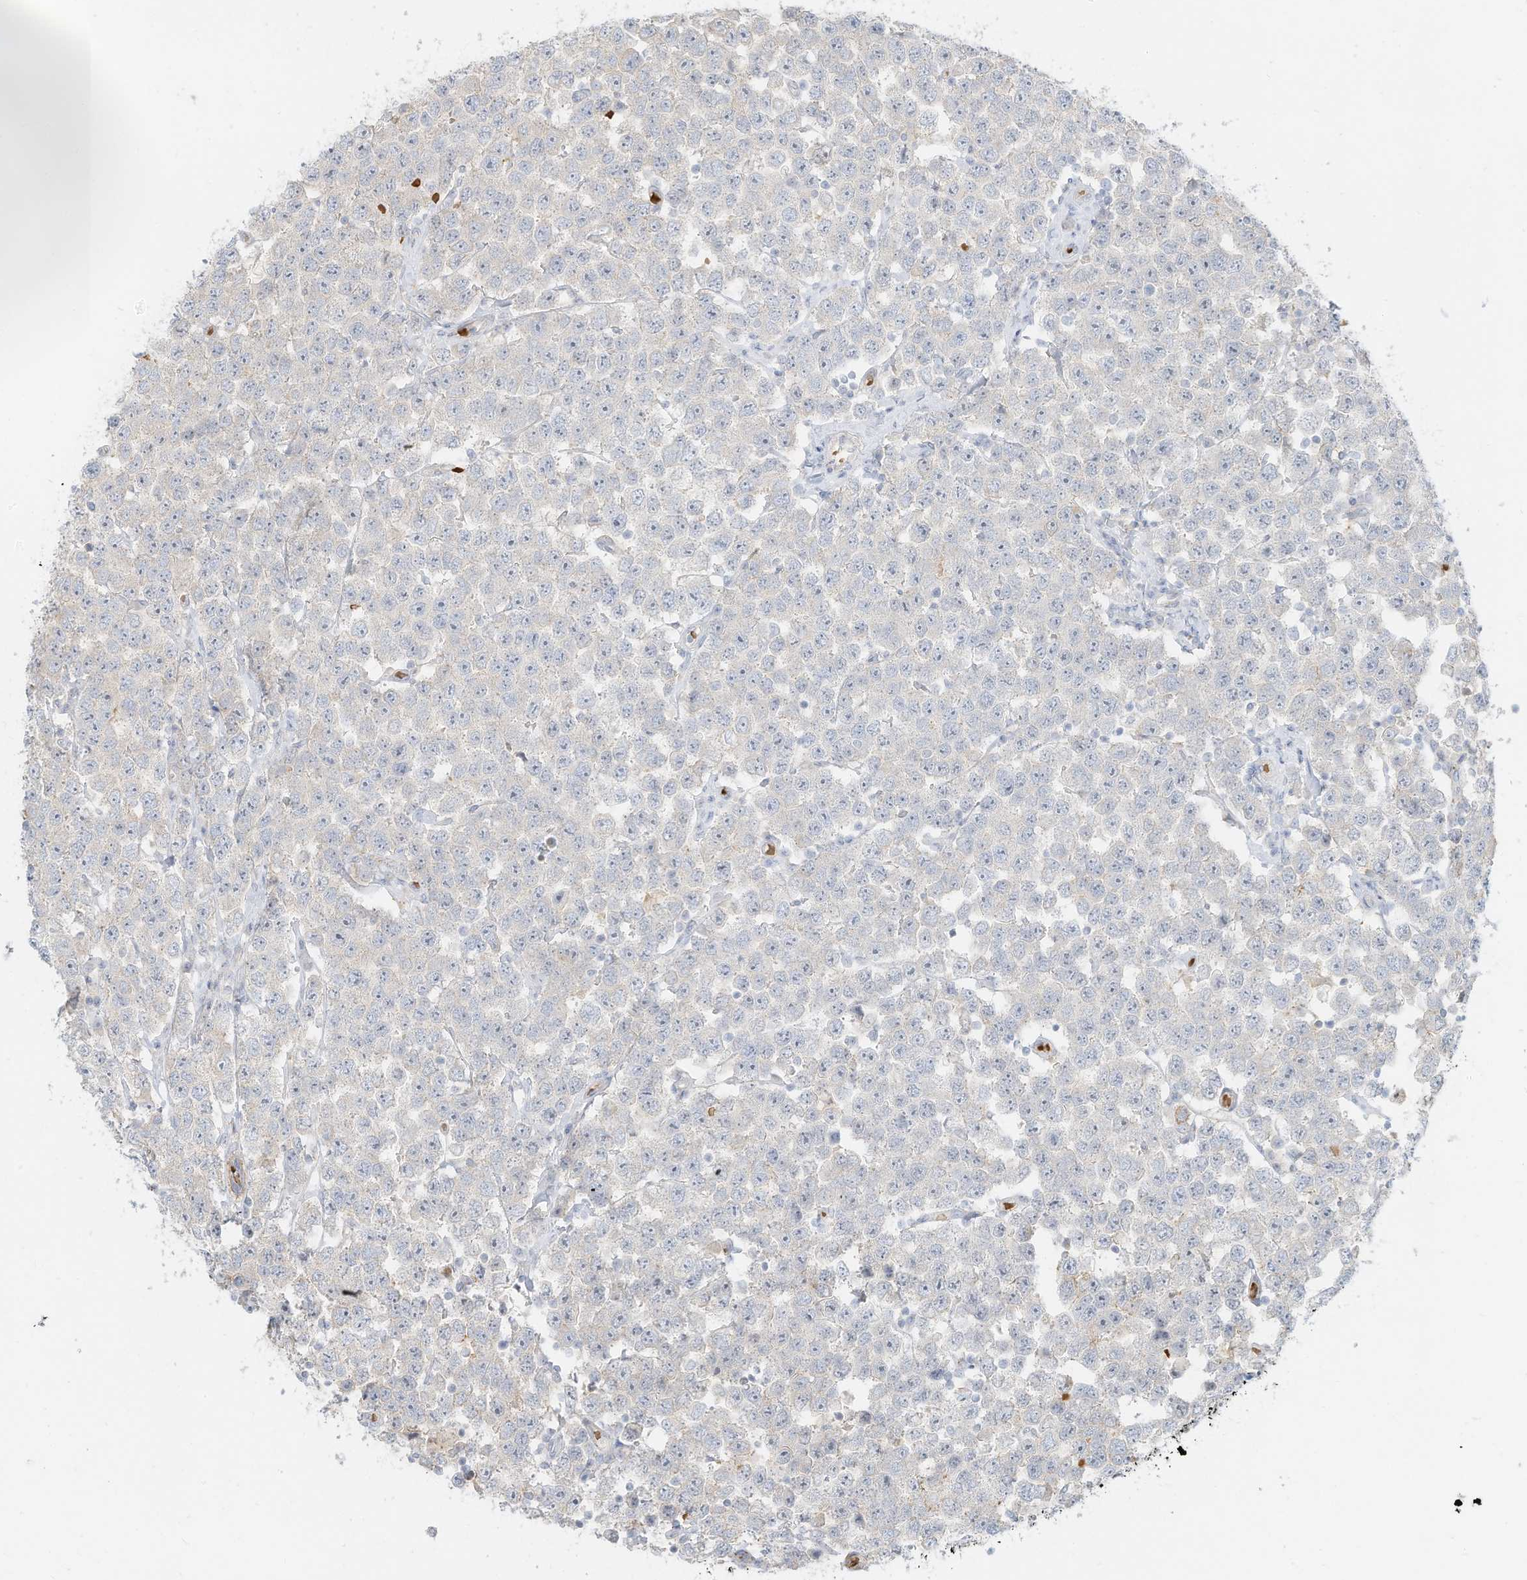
{"staining": {"intensity": "weak", "quantity": "<25%", "location": "cytoplasmic/membranous"}, "tissue": "testis cancer", "cell_type": "Tumor cells", "image_type": "cancer", "snomed": [{"axis": "morphology", "description": "Seminoma, NOS"}, {"axis": "topography", "description": "Testis"}], "caption": "Immunohistochemical staining of human testis cancer (seminoma) demonstrates no significant expression in tumor cells.", "gene": "OFD1", "patient": {"sex": "male", "age": 28}}